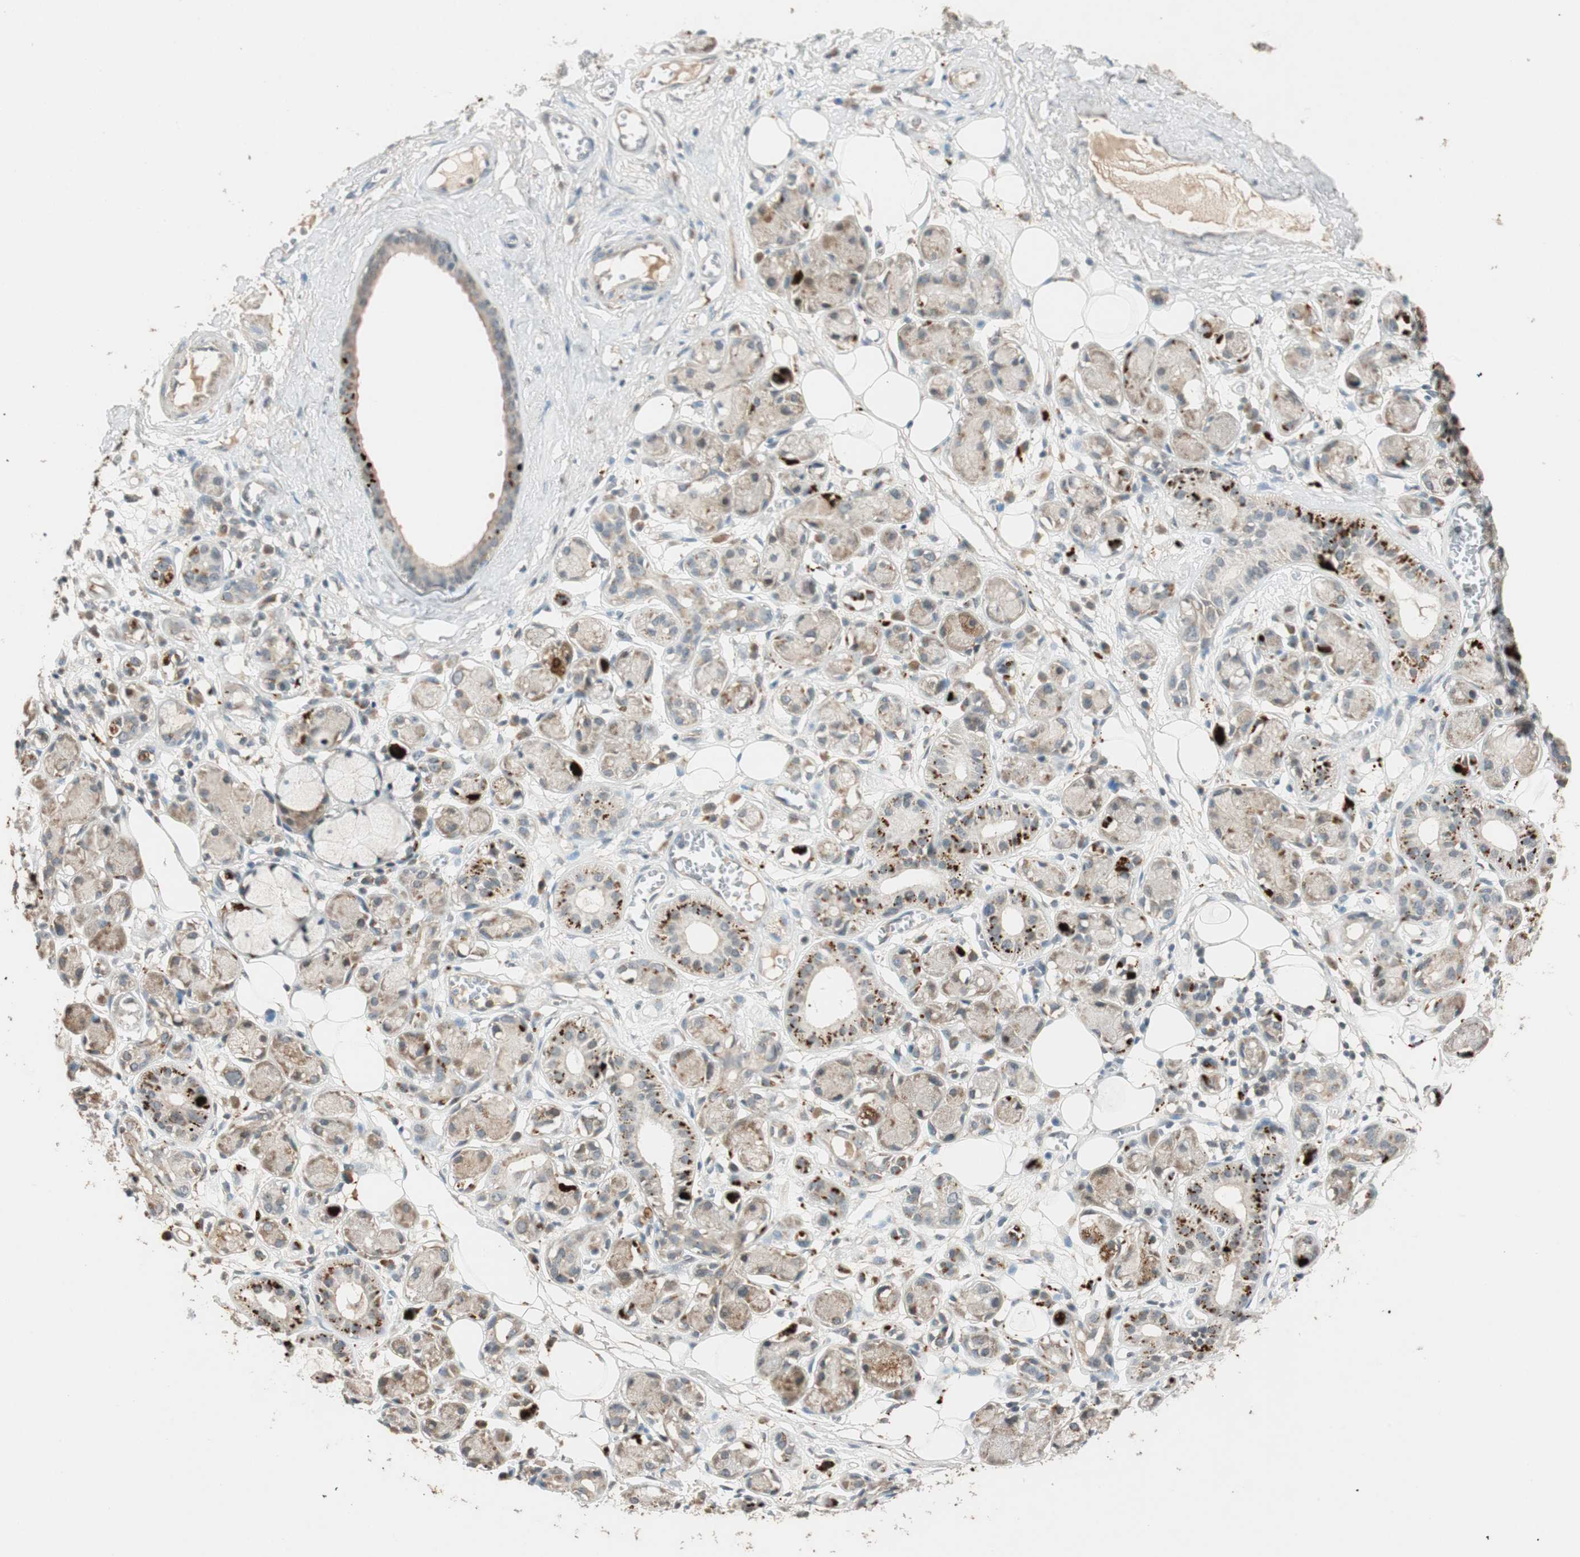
{"staining": {"intensity": "moderate", "quantity": "25%-75%", "location": "cytoplasmic/membranous"}, "tissue": "adipose tissue", "cell_type": "Adipocytes", "image_type": "normal", "snomed": [{"axis": "morphology", "description": "Normal tissue, NOS"}, {"axis": "morphology", "description": "Inflammation, NOS"}, {"axis": "topography", "description": "Vascular tissue"}, {"axis": "topography", "description": "Salivary gland"}], "caption": "Immunohistochemistry (IHC) image of normal adipose tissue stained for a protein (brown), which displays medium levels of moderate cytoplasmic/membranous positivity in approximately 25%-75% of adipocytes.", "gene": "GLB1", "patient": {"sex": "female", "age": 75}}